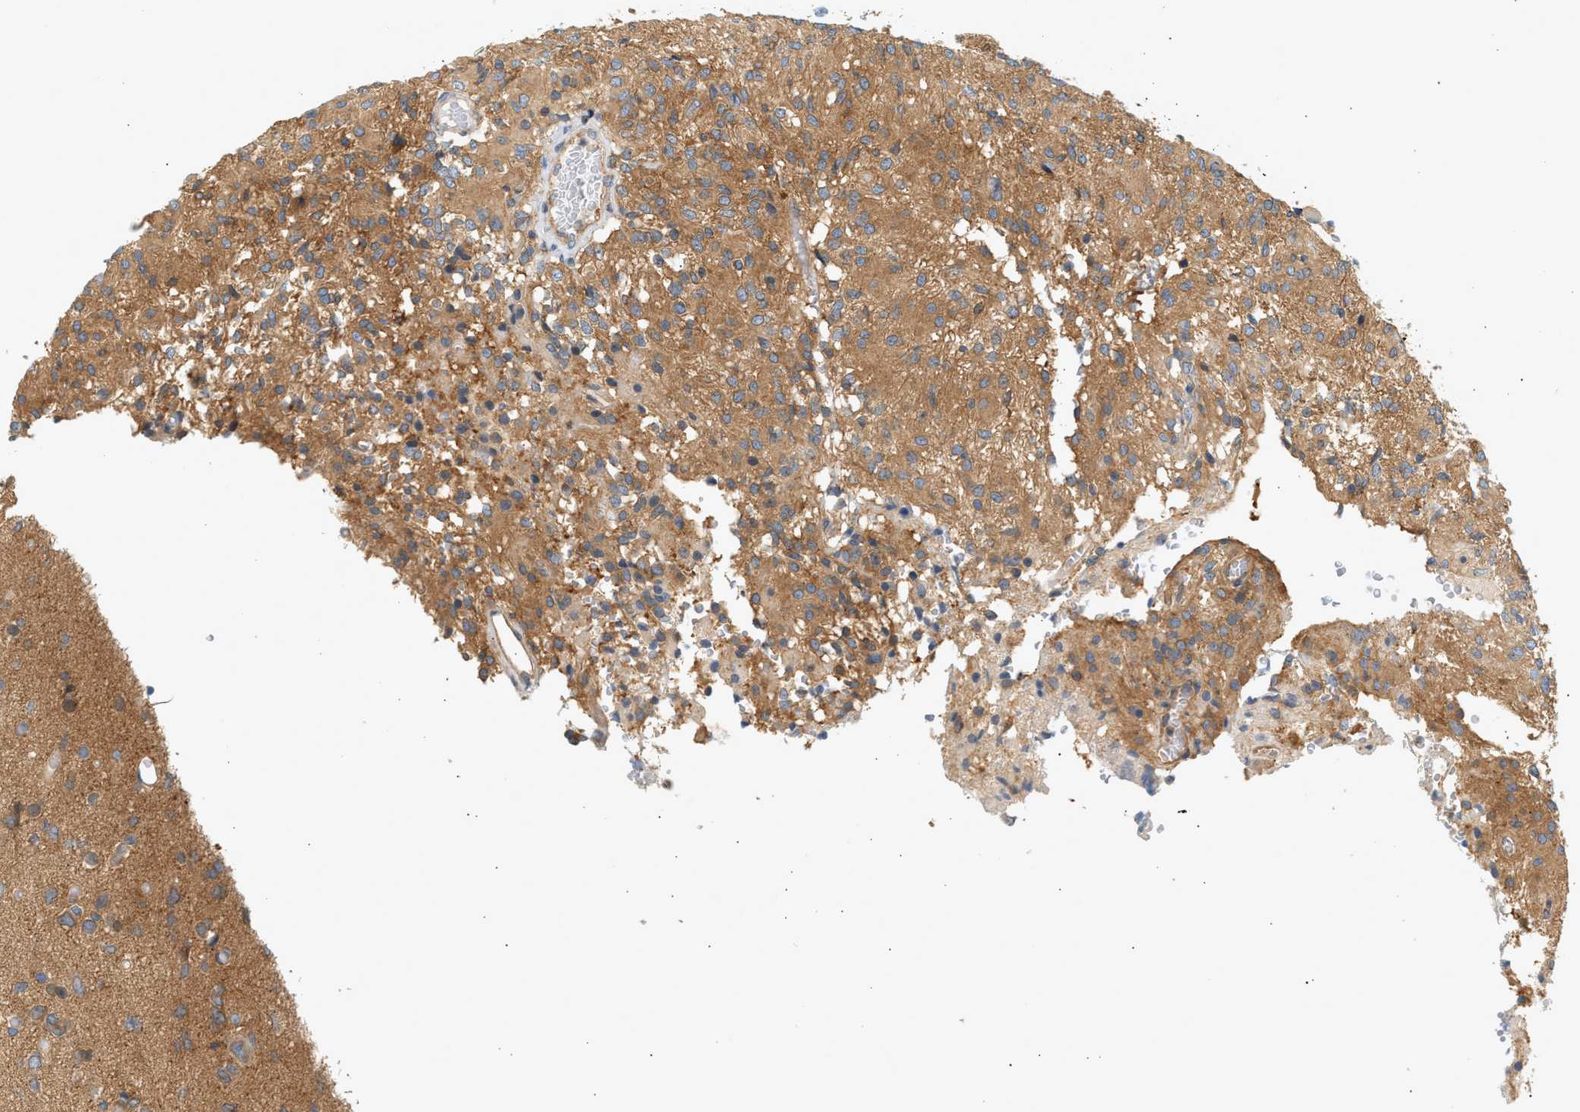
{"staining": {"intensity": "moderate", "quantity": ">75%", "location": "cytoplasmic/membranous"}, "tissue": "glioma", "cell_type": "Tumor cells", "image_type": "cancer", "snomed": [{"axis": "morphology", "description": "Glioma, malignant, High grade"}, {"axis": "topography", "description": "Brain"}], "caption": "About >75% of tumor cells in glioma show moderate cytoplasmic/membranous protein staining as visualized by brown immunohistochemical staining.", "gene": "PAFAH1B1", "patient": {"sex": "female", "age": 59}}